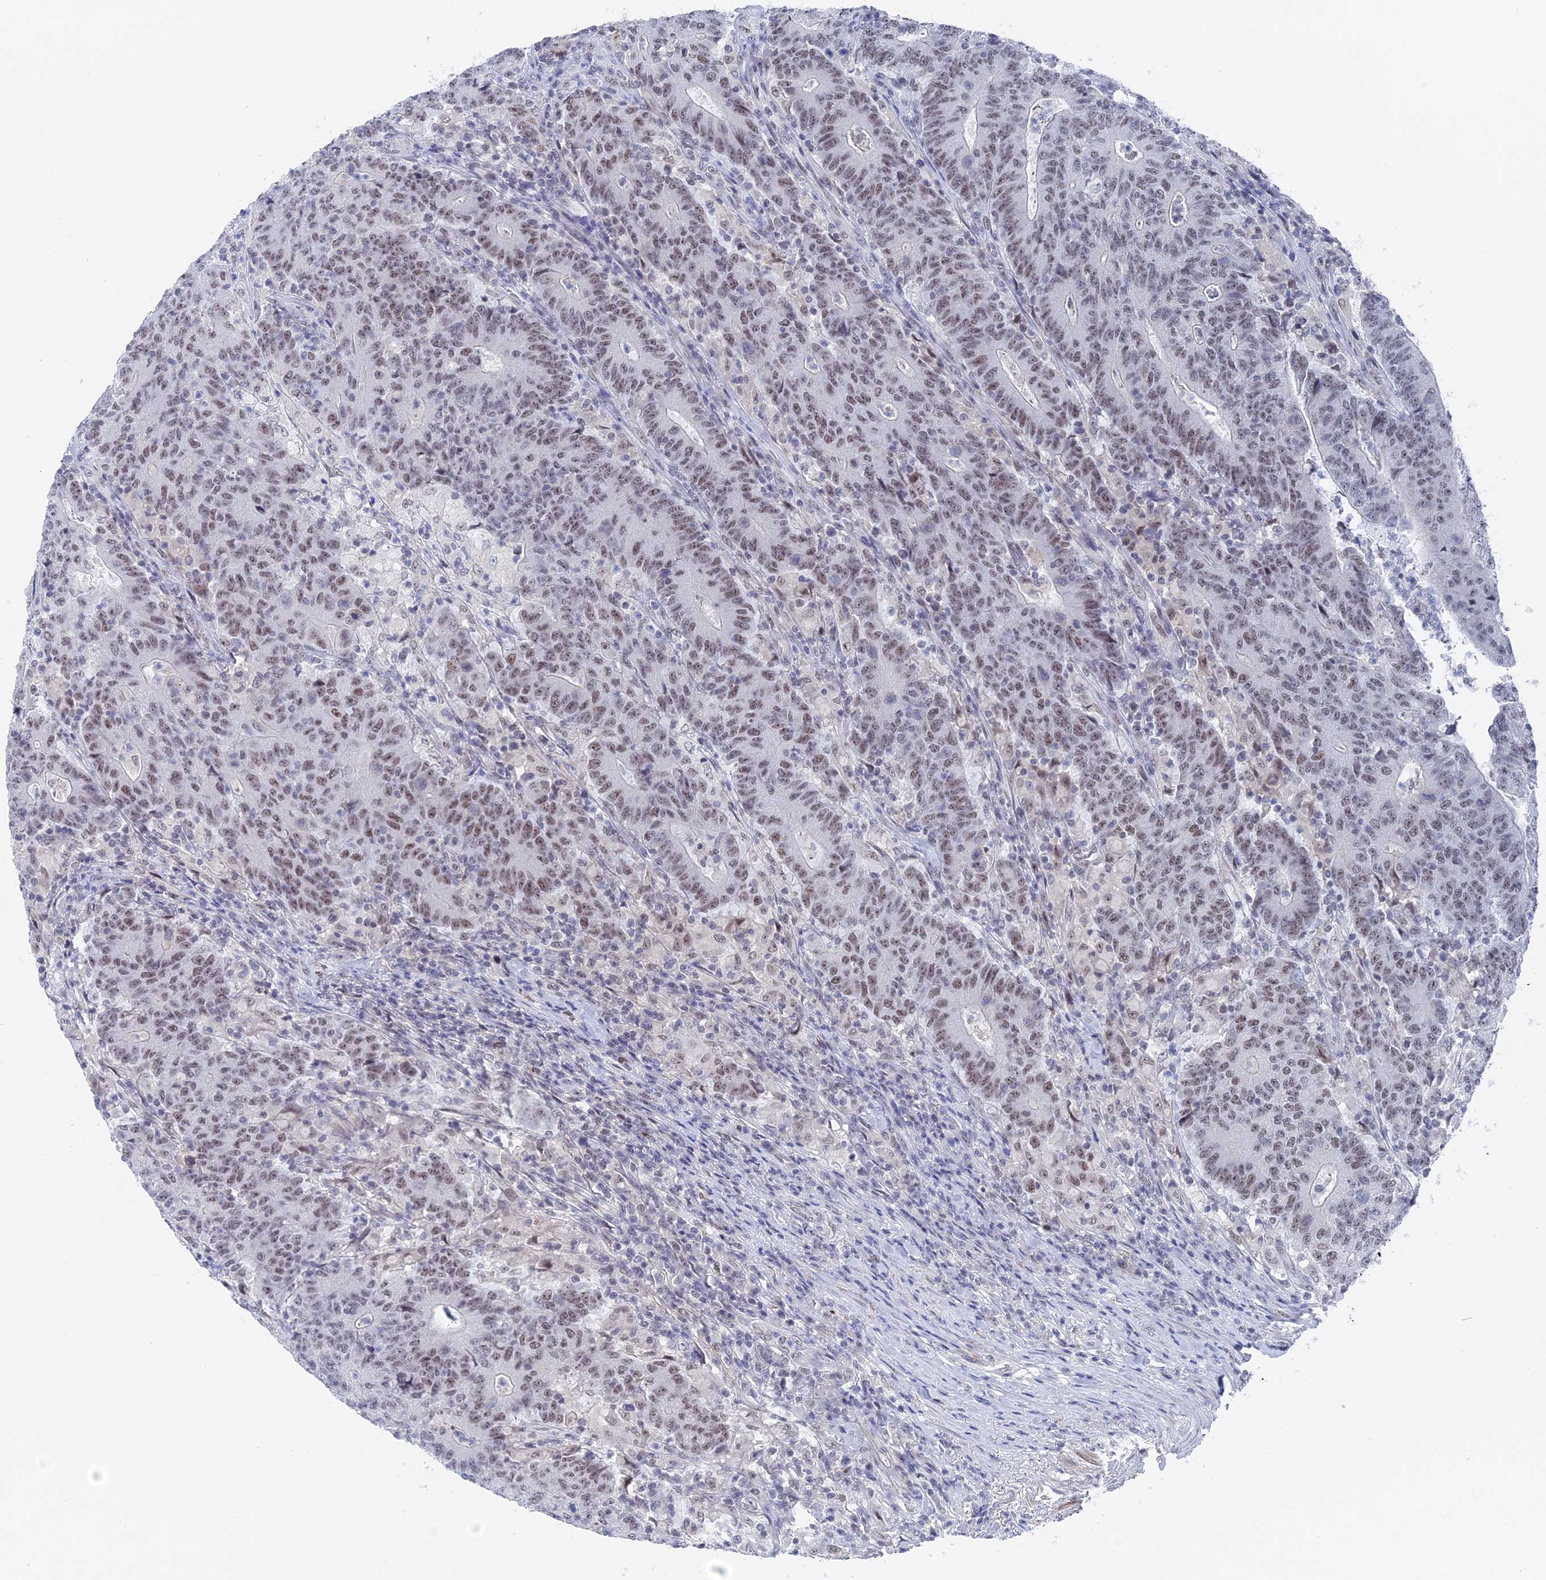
{"staining": {"intensity": "moderate", "quantity": "25%-75%", "location": "nuclear"}, "tissue": "colorectal cancer", "cell_type": "Tumor cells", "image_type": "cancer", "snomed": [{"axis": "morphology", "description": "Adenocarcinoma, NOS"}, {"axis": "topography", "description": "Colon"}], "caption": "Immunohistochemical staining of colorectal cancer demonstrates medium levels of moderate nuclear expression in about 25%-75% of tumor cells.", "gene": "BRD2", "patient": {"sex": "female", "age": 75}}